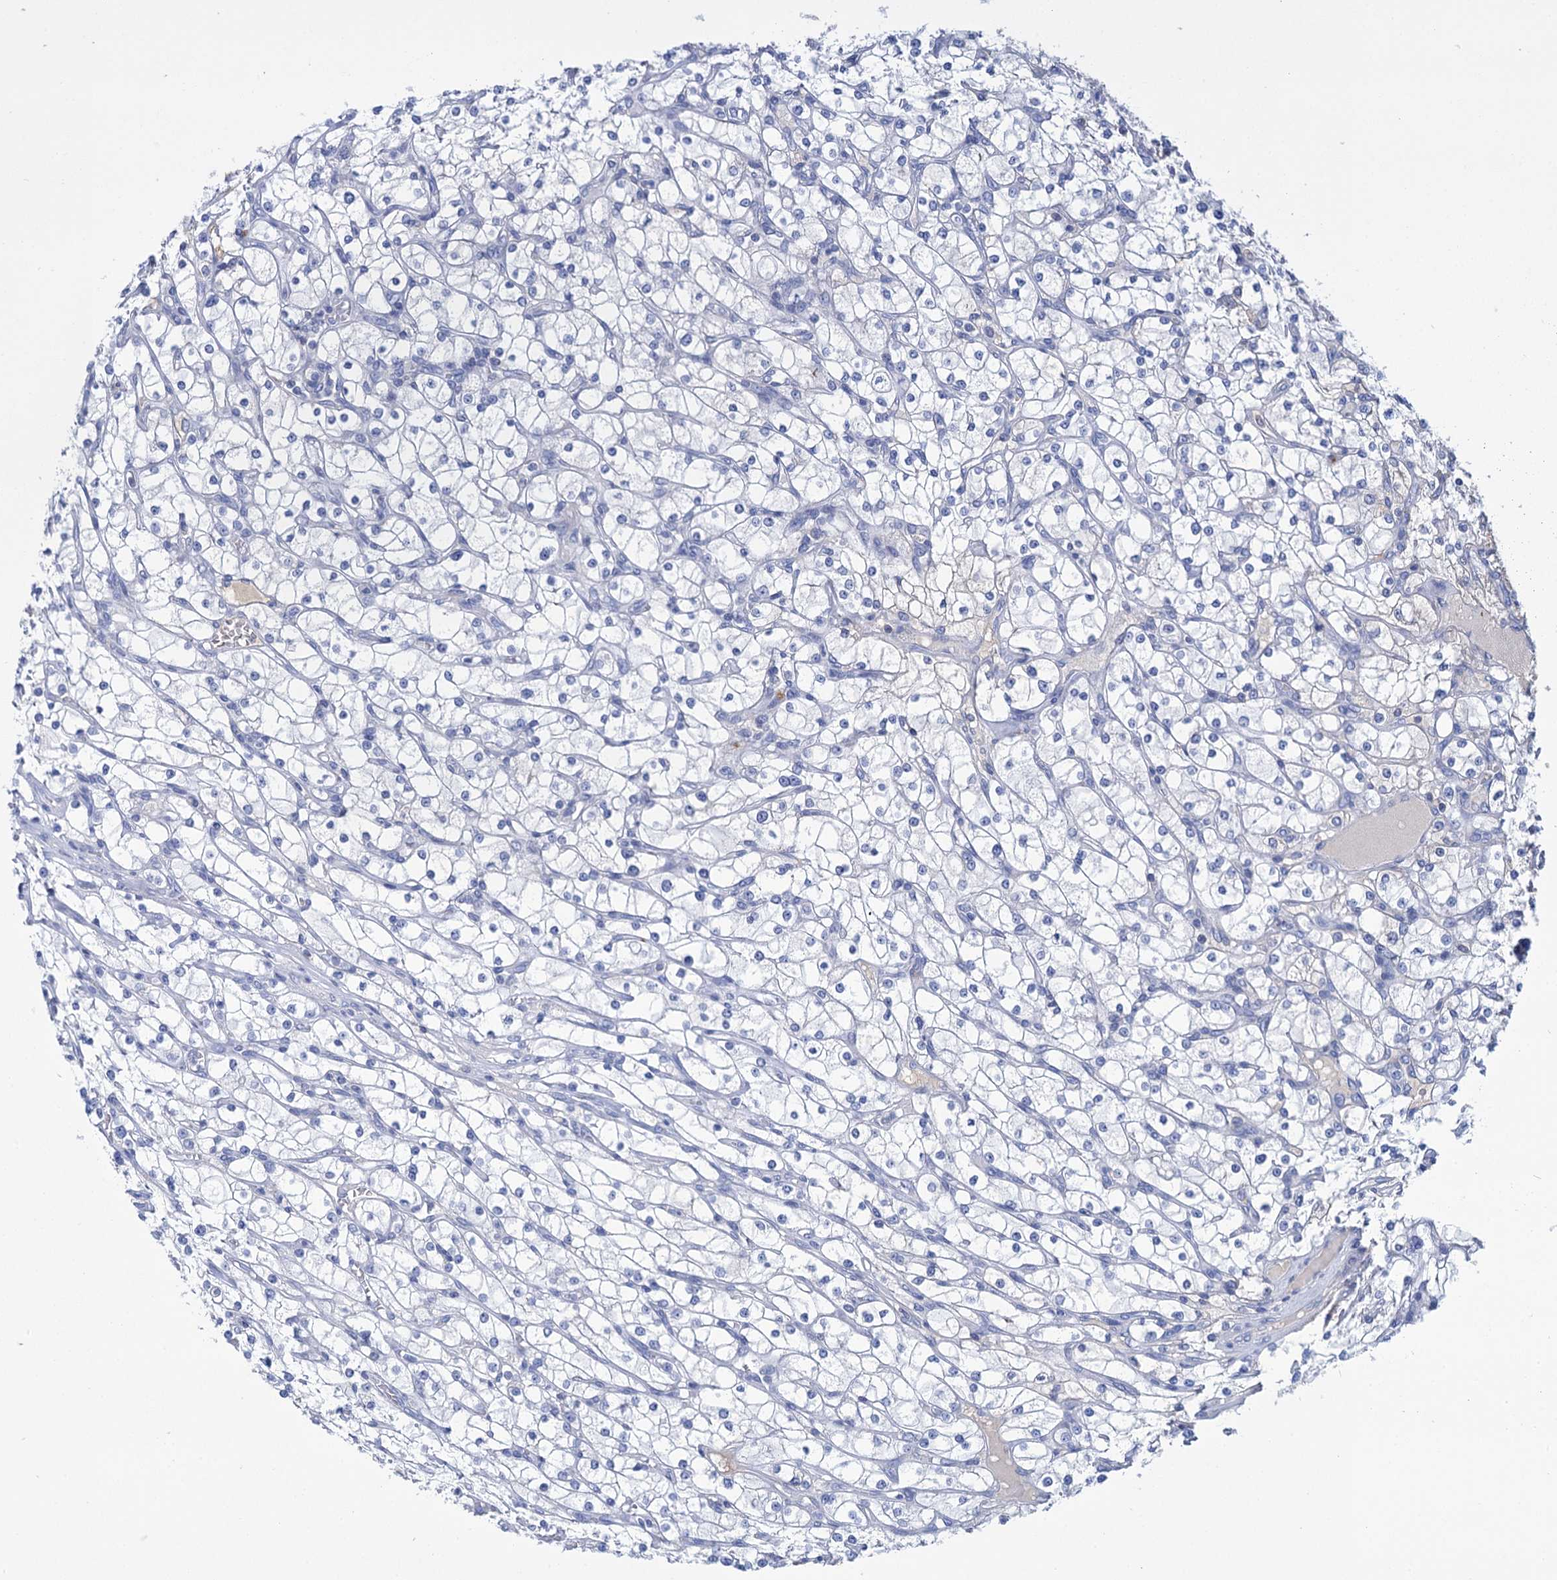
{"staining": {"intensity": "negative", "quantity": "none", "location": "none"}, "tissue": "renal cancer", "cell_type": "Tumor cells", "image_type": "cancer", "snomed": [{"axis": "morphology", "description": "Adenocarcinoma, NOS"}, {"axis": "topography", "description": "Kidney"}], "caption": "An image of renal adenocarcinoma stained for a protein reveals no brown staining in tumor cells. The staining is performed using DAB brown chromogen with nuclei counter-stained in using hematoxylin.", "gene": "FBXW12", "patient": {"sex": "male", "age": 80}}